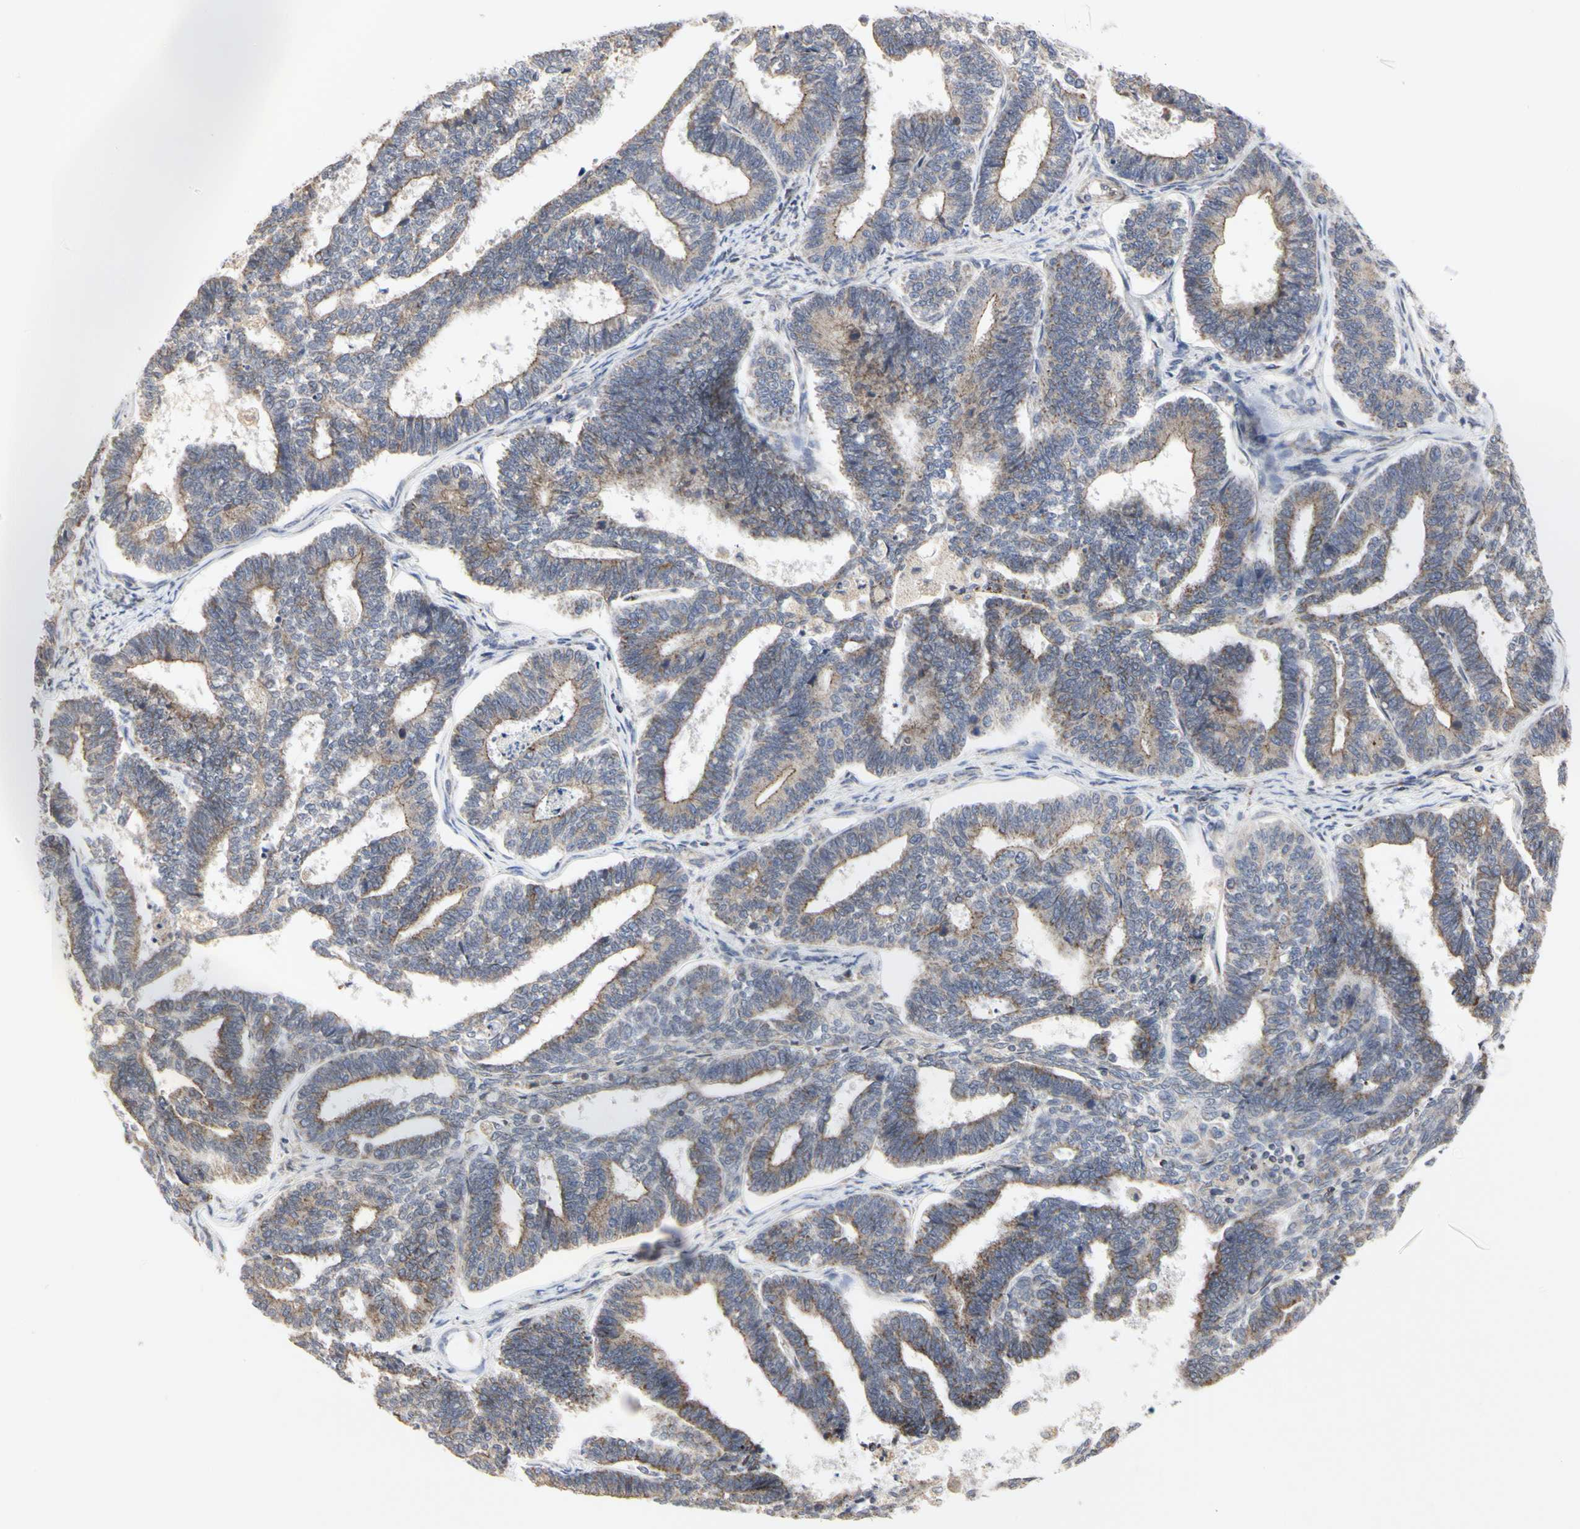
{"staining": {"intensity": "weak", "quantity": "25%-75%", "location": "cytoplasmic/membranous"}, "tissue": "endometrial cancer", "cell_type": "Tumor cells", "image_type": "cancer", "snomed": [{"axis": "morphology", "description": "Adenocarcinoma, NOS"}, {"axis": "topography", "description": "Endometrium"}], "caption": "Endometrial adenocarcinoma was stained to show a protein in brown. There is low levels of weak cytoplasmic/membranous expression in about 25%-75% of tumor cells.", "gene": "TSKU", "patient": {"sex": "female", "age": 70}}